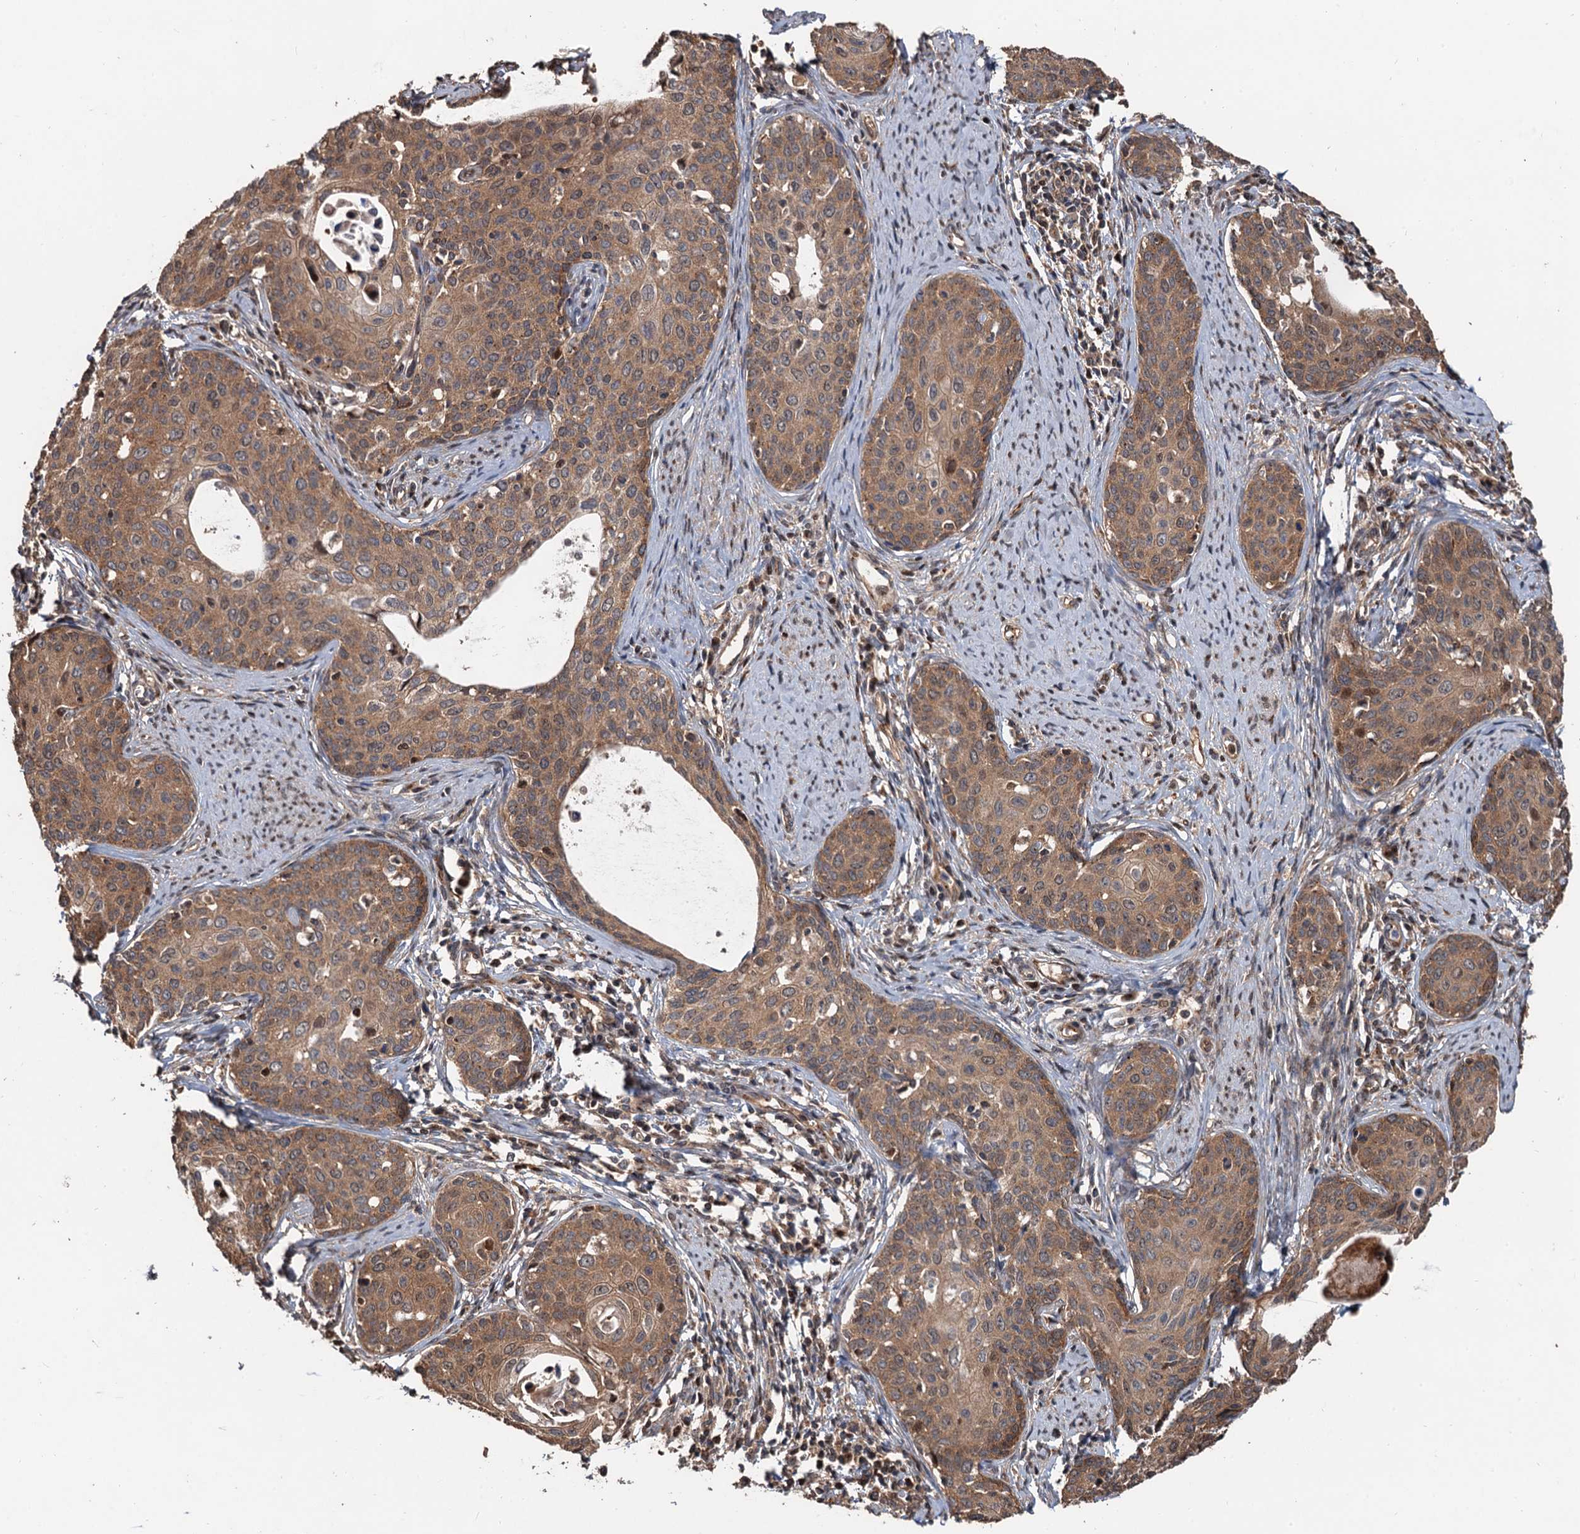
{"staining": {"intensity": "moderate", "quantity": ">75%", "location": "cytoplasmic/membranous"}, "tissue": "cervical cancer", "cell_type": "Tumor cells", "image_type": "cancer", "snomed": [{"axis": "morphology", "description": "Squamous cell carcinoma, NOS"}, {"axis": "topography", "description": "Cervix"}], "caption": "Immunohistochemistry (IHC) photomicrograph of cervical cancer stained for a protein (brown), which exhibits medium levels of moderate cytoplasmic/membranous expression in about >75% of tumor cells.", "gene": "DEXI", "patient": {"sex": "female", "age": 52}}